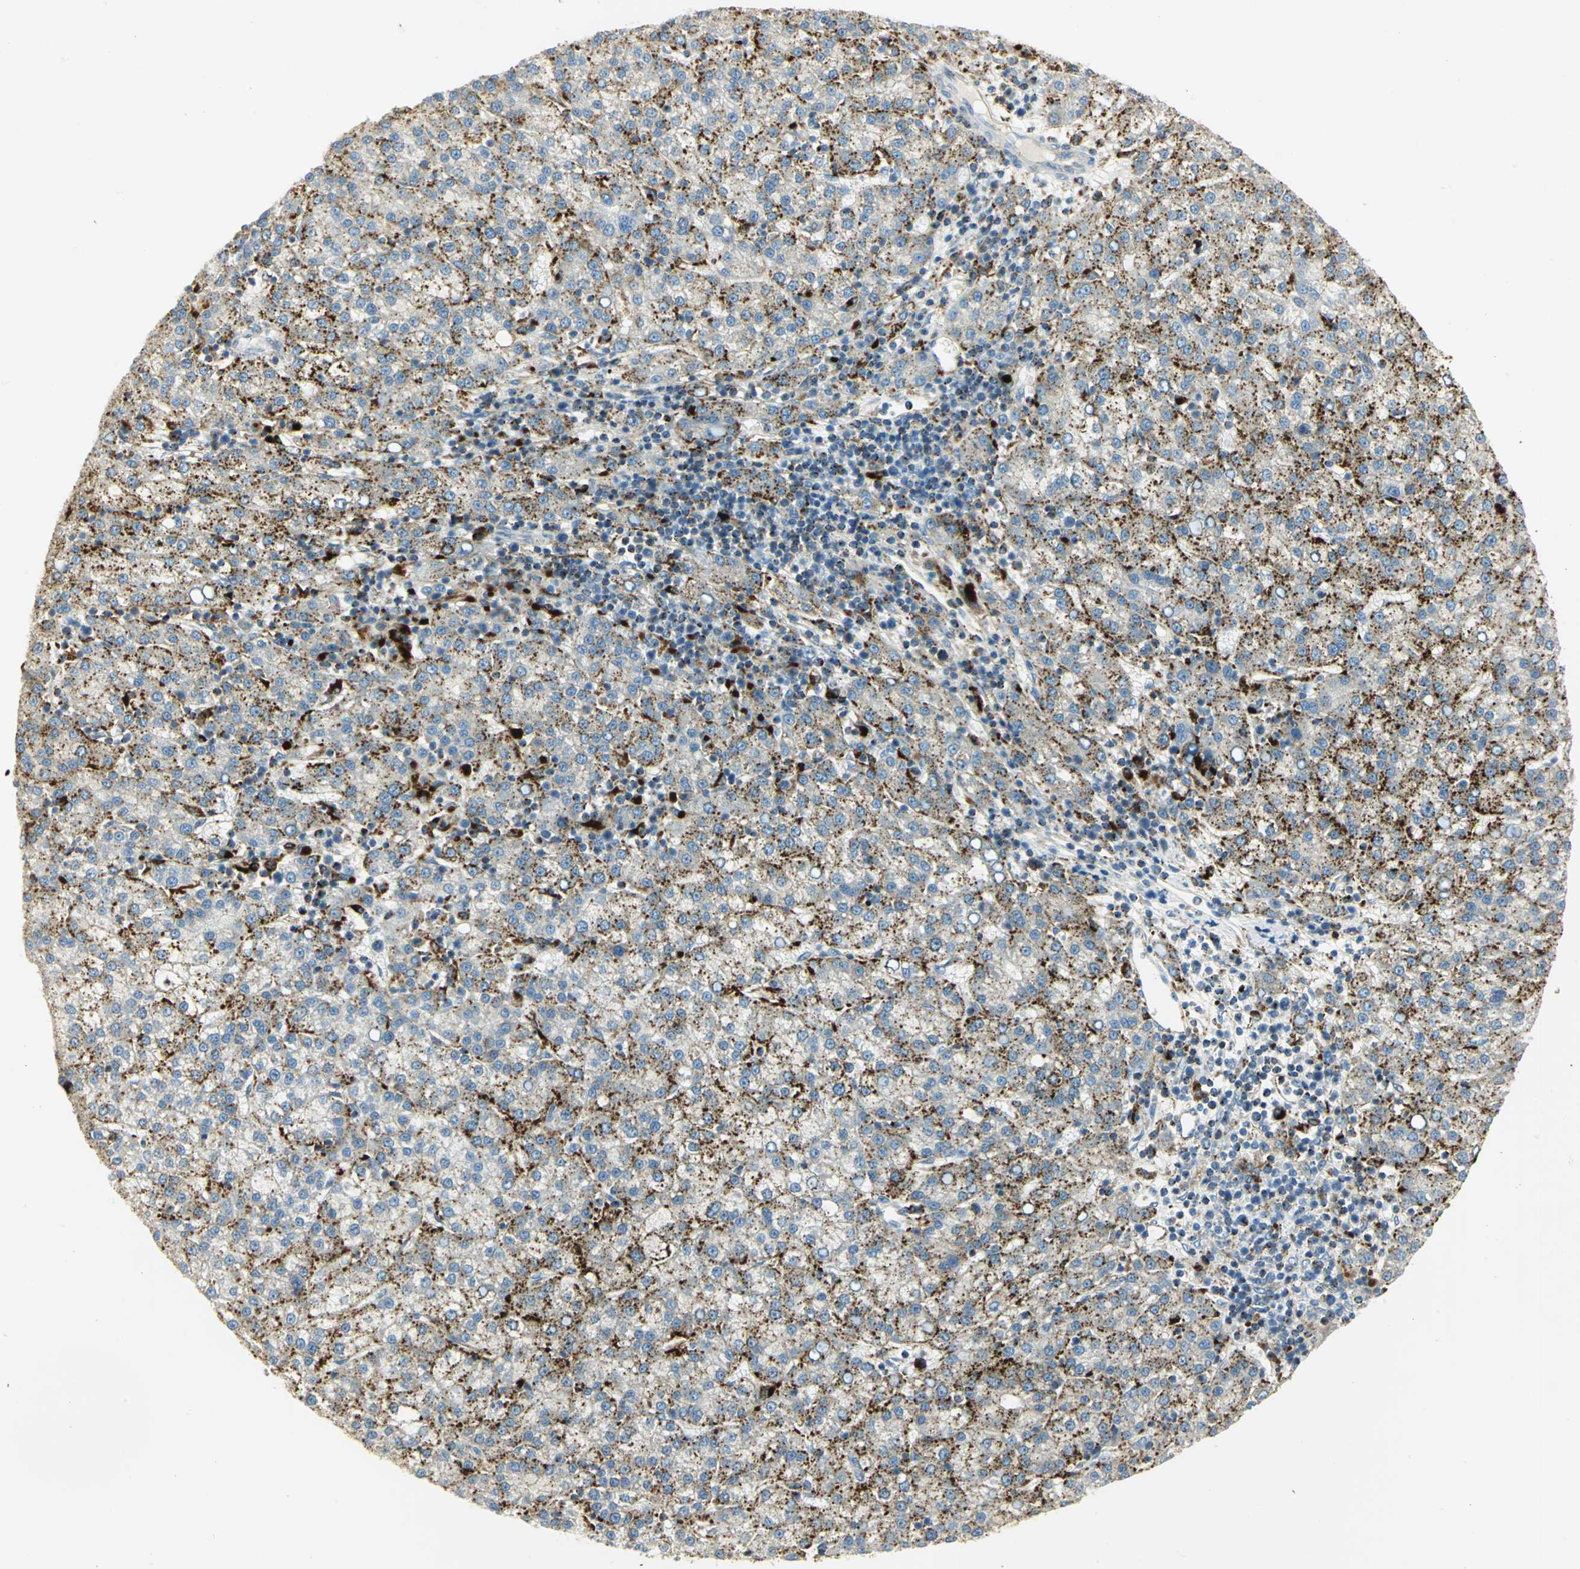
{"staining": {"intensity": "moderate", "quantity": ">75%", "location": "cytoplasmic/membranous"}, "tissue": "liver cancer", "cell_type": "Tumor cells", "image_type": "cancer", "snomed": [{"axis": "morphology", "description": "Carcinoma, Hepatocellular, NOS"}, {"axis": "topography", "description": "Liver"}], "caption": "Approximately >75% of tumor cells in hepatocellular carcinoma (liver) reveal moderate cytoplasmic/membranous protein staining as visualized by brown immunohistochemical staining.", "gene": "ARSA", "patient": {"sex": "female", "age": 58}}